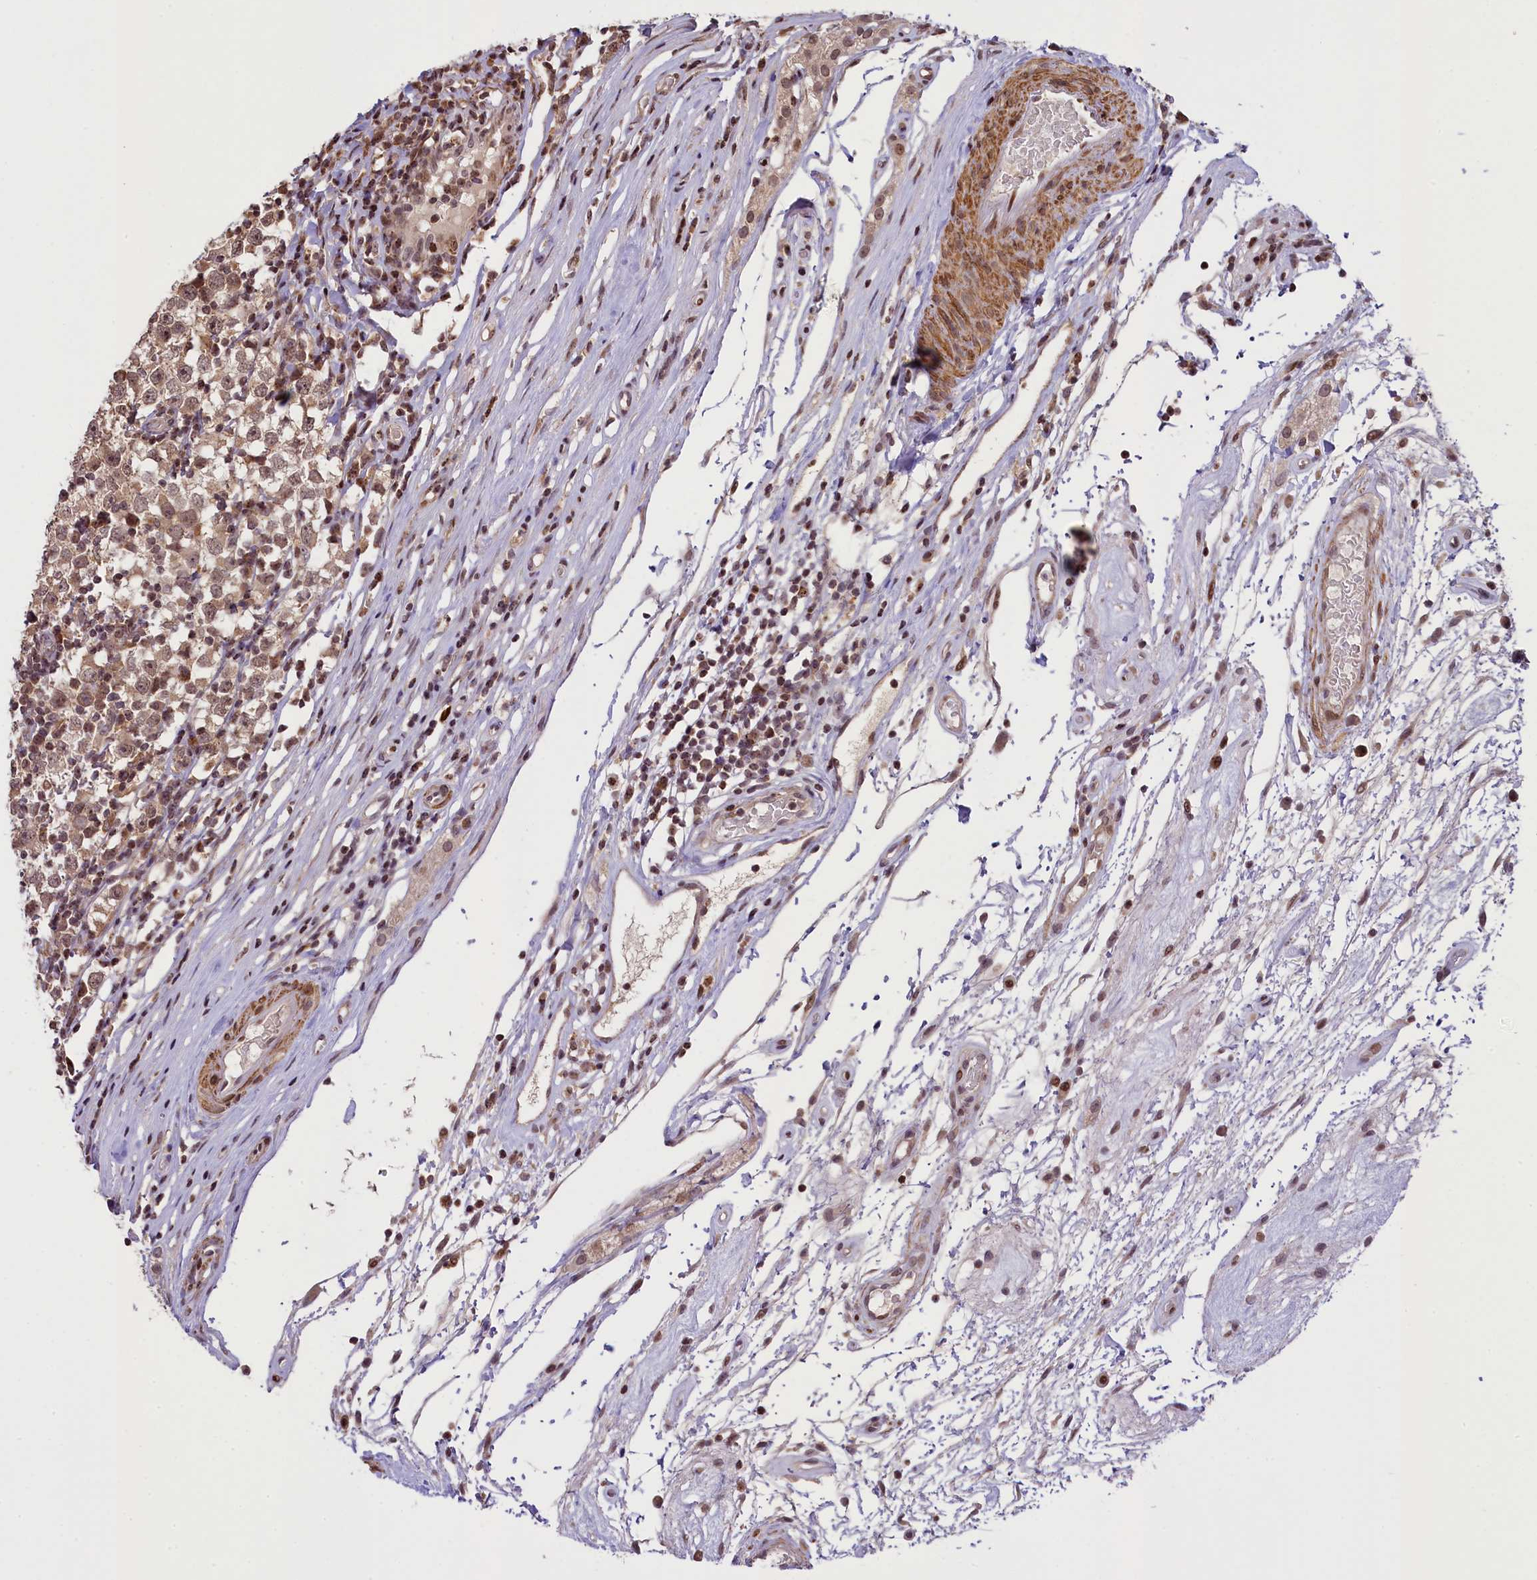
{"staining": {"intensity": "moderate", "quantity": ">75%", "location": "cytoplasmic/membranous,nuclear"}, "tissue": "testis cancer", "cell_type": "Tumor cells", "image_type": "cancer", "snomed": [{"axis": "morphology", "description": "Seminoma, NOS"}, {"axis": "topography", "description": "Testis"}], "caption": "Testis cancer (seminoma) stained with a brown dye exhibits moderate cytoplasmic/membranous and nuclear positive staining in approximately >75% of tumor cells.", "gene": "RBBP8", "patient": {"sex": "male", "age": 65}}